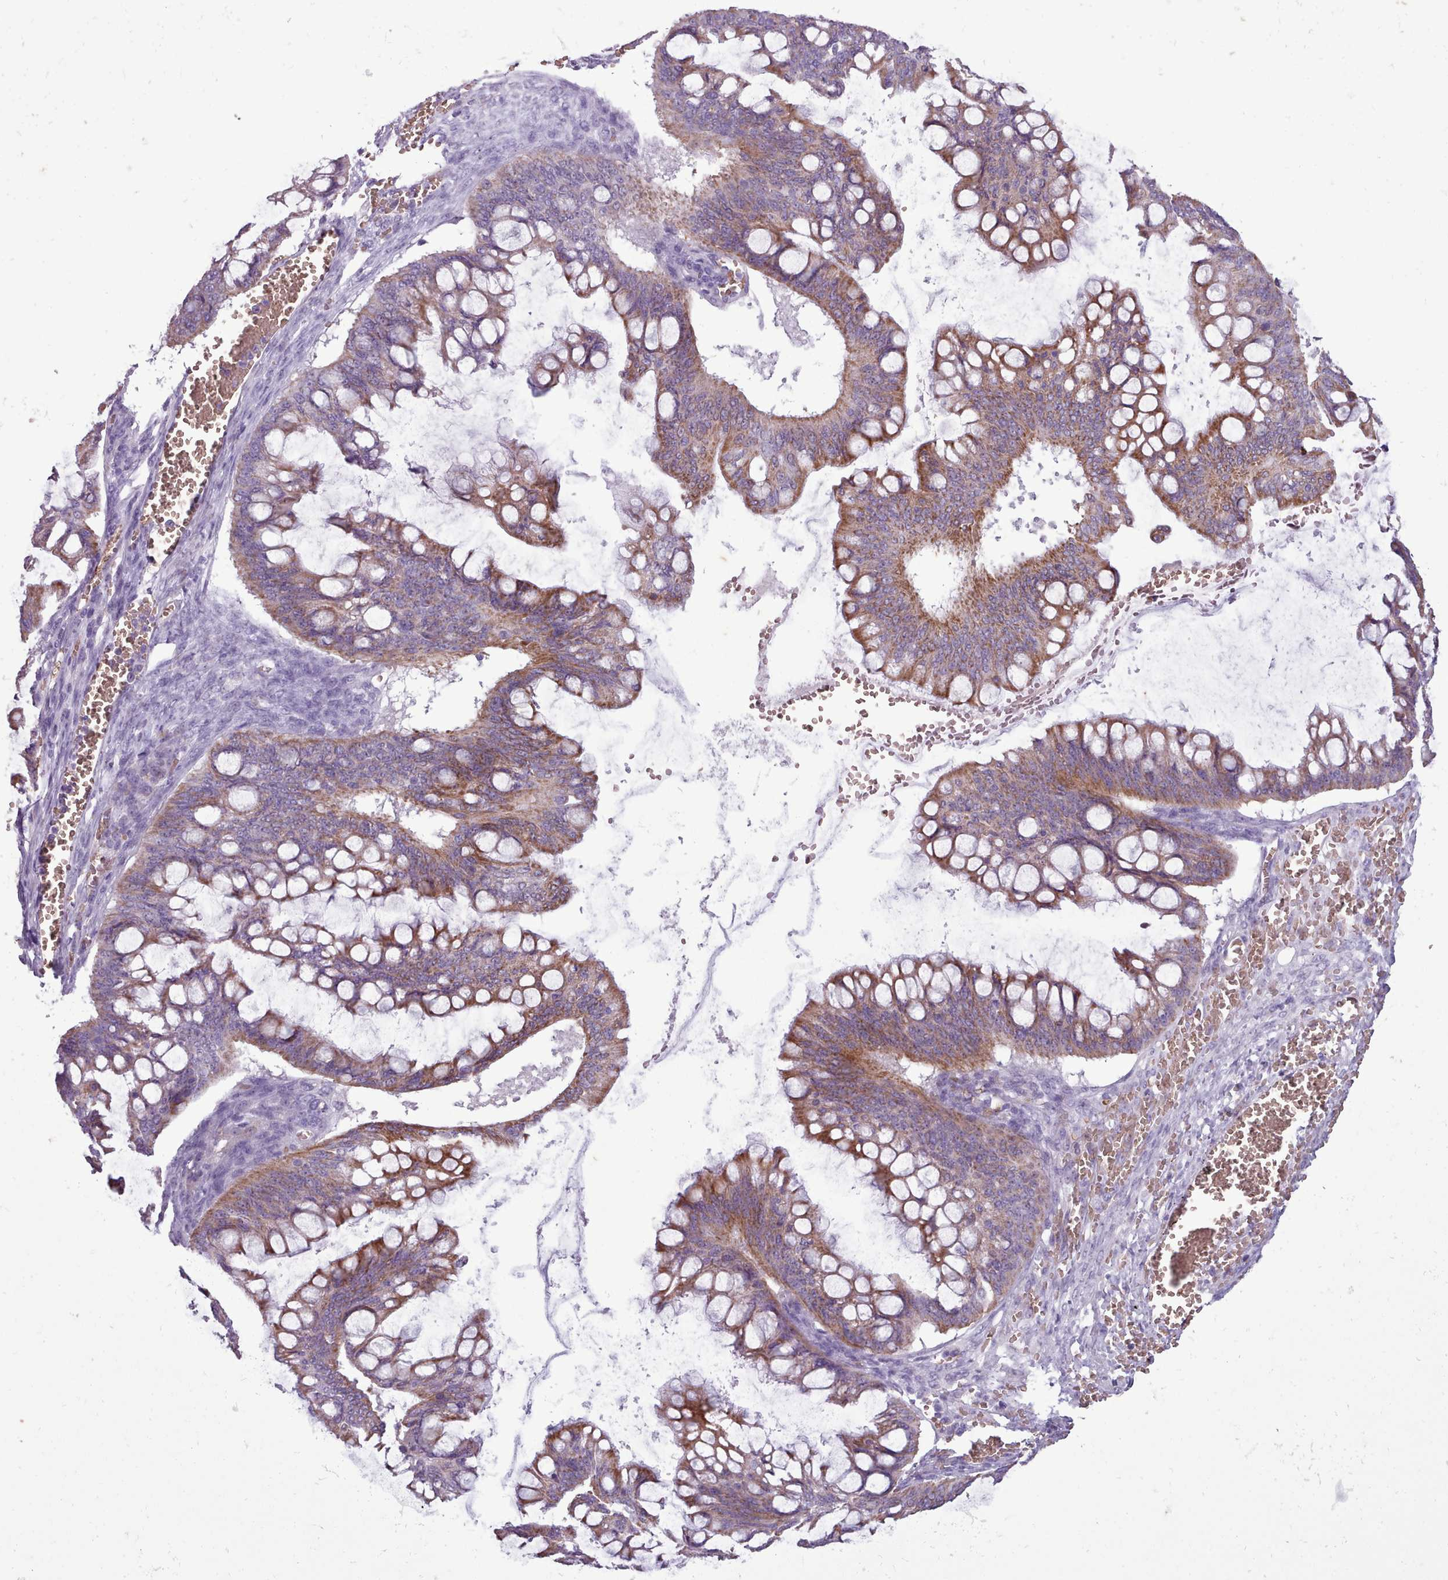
{"staining": {"intensity": "moderate", "quantity": "25%-75%", "location": "cytoplasmic/membranous"}, "tissue": "ovarian cancer", "cell_type": "Tumor cells", "image_type": "cancer", "snomed": [{"axis": "morphology", "description": "Cystadenocarcinoma, mucinous, NOS"}, {"axis": "topography", "description": "Ovary"}], "caption": "This is a histology image of IHC staining of ovarian mucinous cystadenocarcinoma, which shows moderate staining in the cytoplasmic/membranous of tumor cells.", "gene": "AK4", "patient": {"sex": "female", "age": 73}}